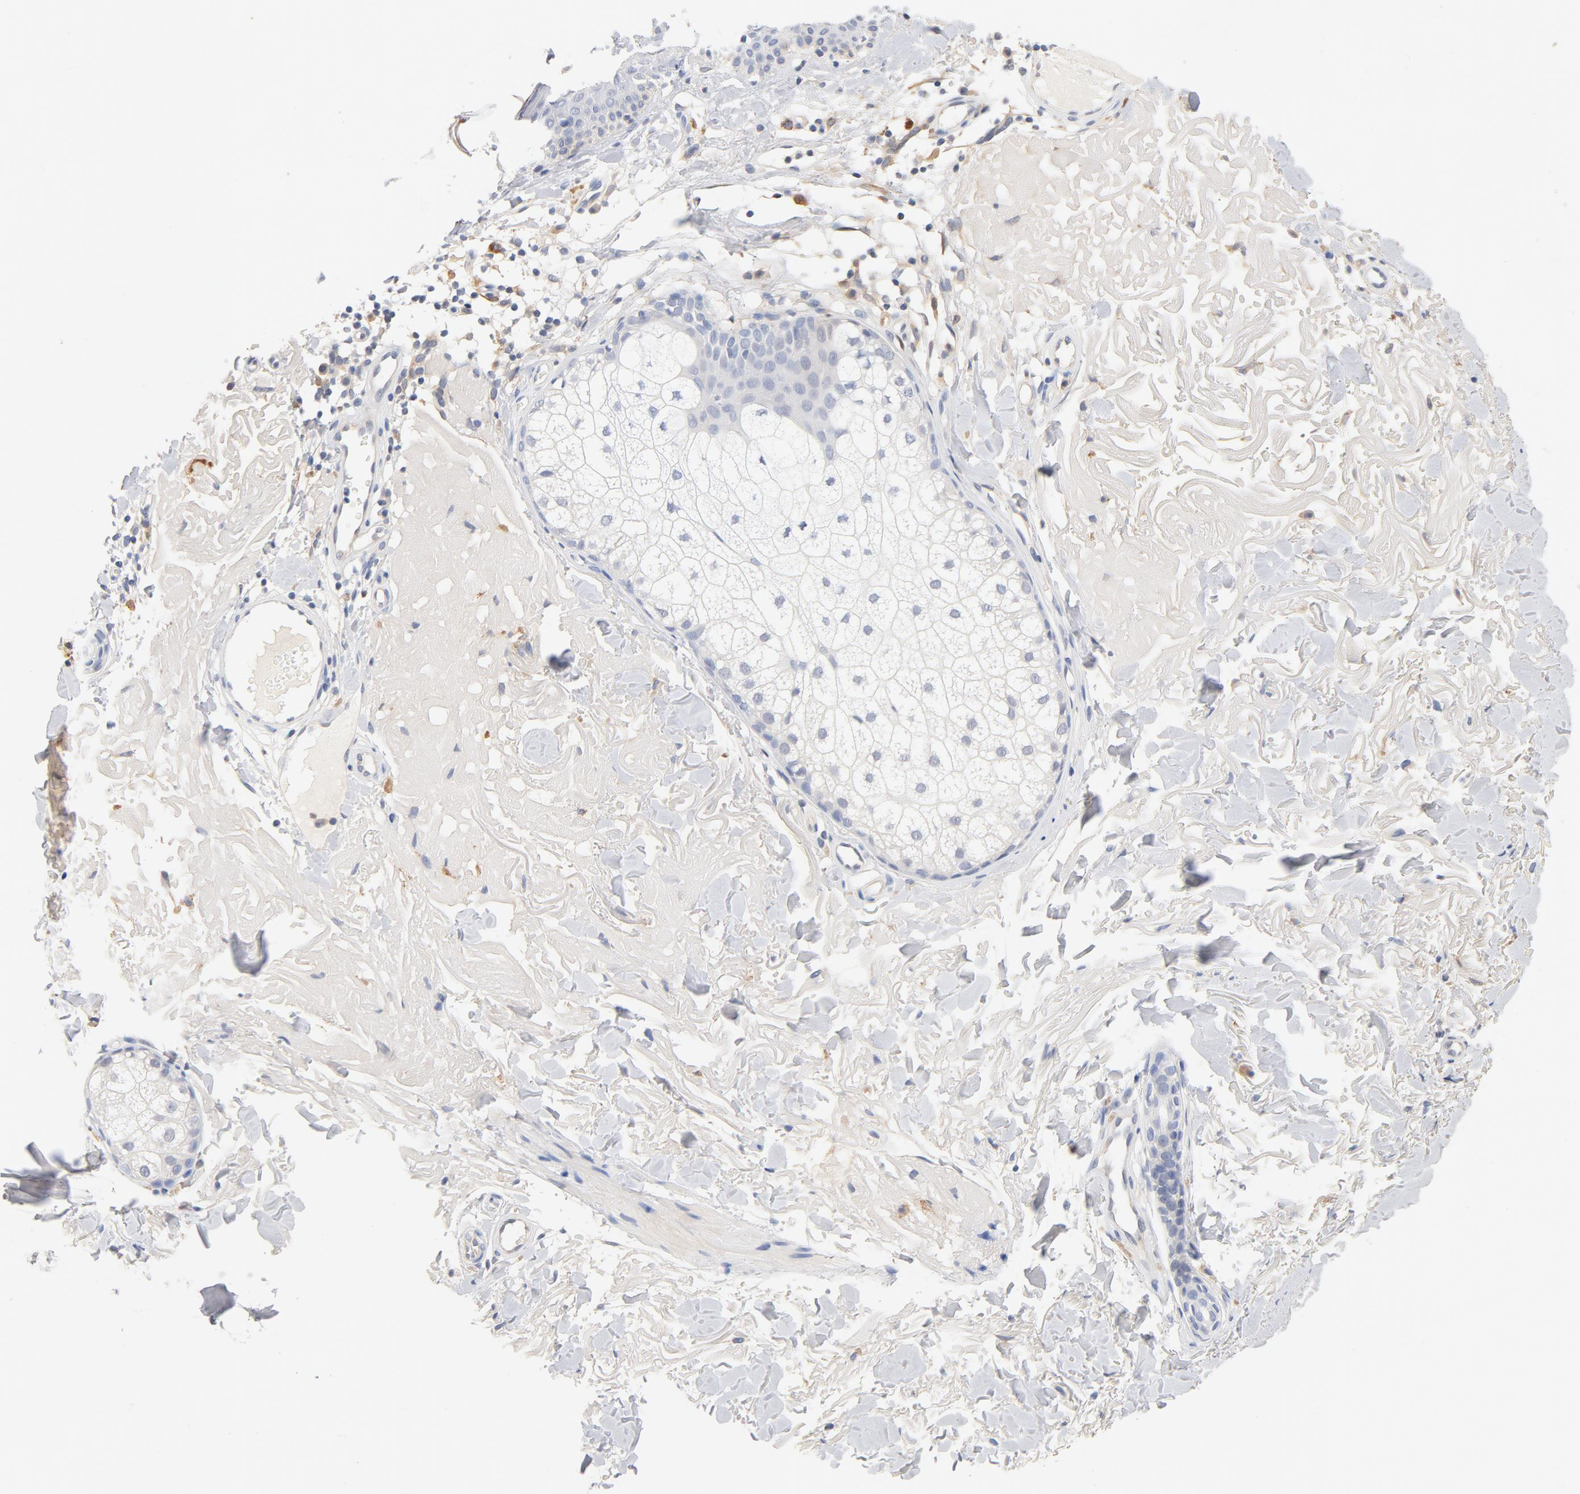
{"staining": {"intensity": "negative", "quantity": "none", "location": "none"}, "tissue": "skin cancer", "cell_type": "Tumor cells", "image_type": "cancer", "snomed": [{"axis": "morphology", "description": "Basal cell carcinoma"}, {"axis": "topography", "description": "Skin"}], "caption": "Tumor cells are negative for protein expression in human skin cancer (basal cell carcinoma).", "gene": "STAT1", "patient": {"sex": "male", "age": 74}}